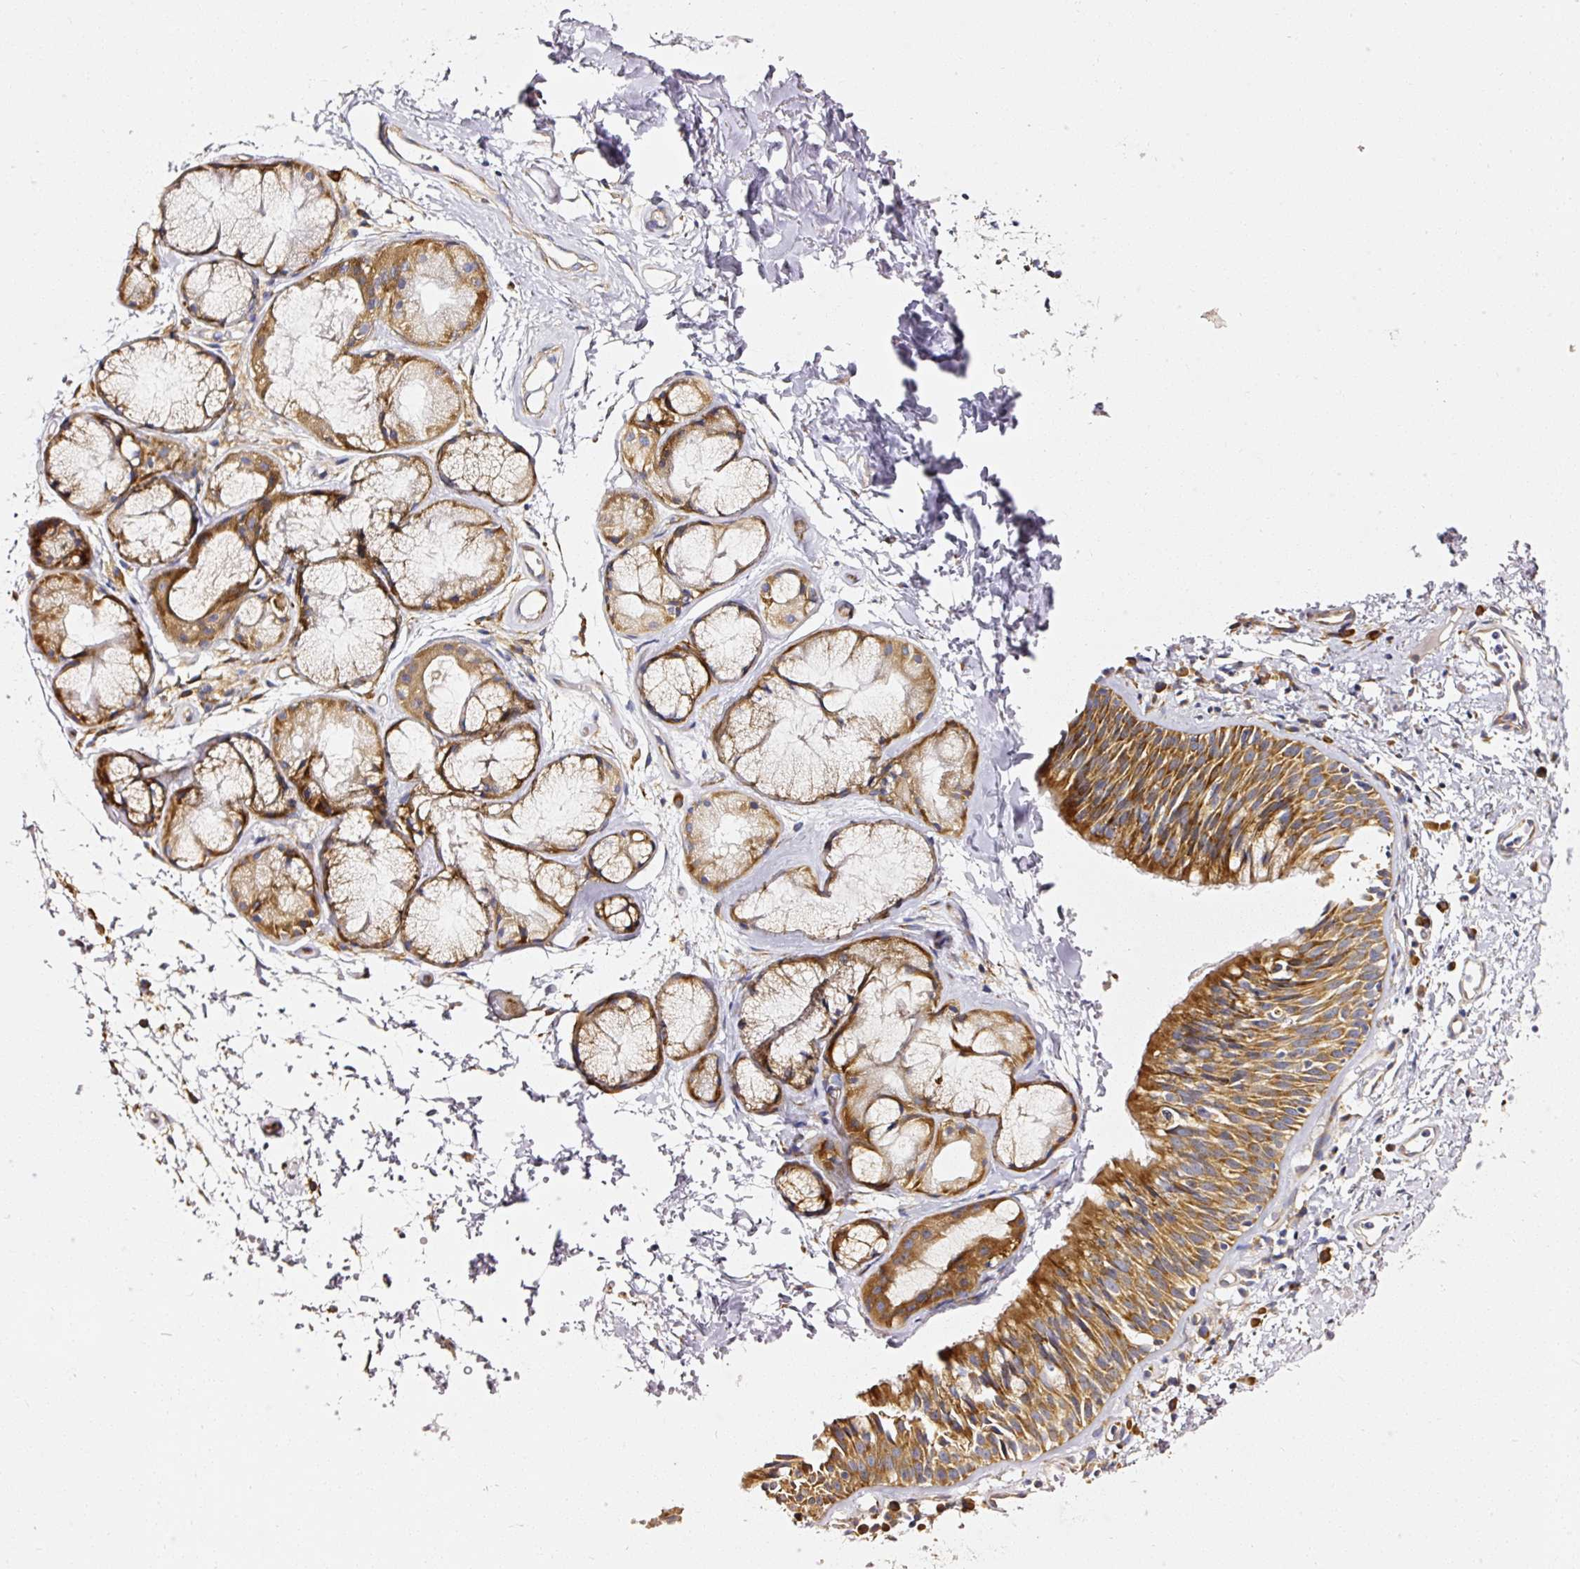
{"staining": {"intensity": "moderate", "quantity": ">75%", "location": "cytoplasmic/membranous"}, "tissue": "nasopharynx", "cell_type": "Respiratory epithelial cells", "image_type": "normal", "snomed": [{"axis": "morphology", "description": "Normal tissue, NOS"}, {"axis": "topography", "description": "Cartilage tissue"}, {"axis": "topography", "description": "Nasopharynx"}, {"axis": "topography", "description": "Thyroid gland"}], "caption": "This is a micrograph of immunohistochemistry (IHC) staining of benign nasopharynx, which shows moderate positivity in the cytoplasmic/membranous of respiratory epithelial cells.", "gene": "RPL10A", "patient": {"sex": "male", "age": 63}}